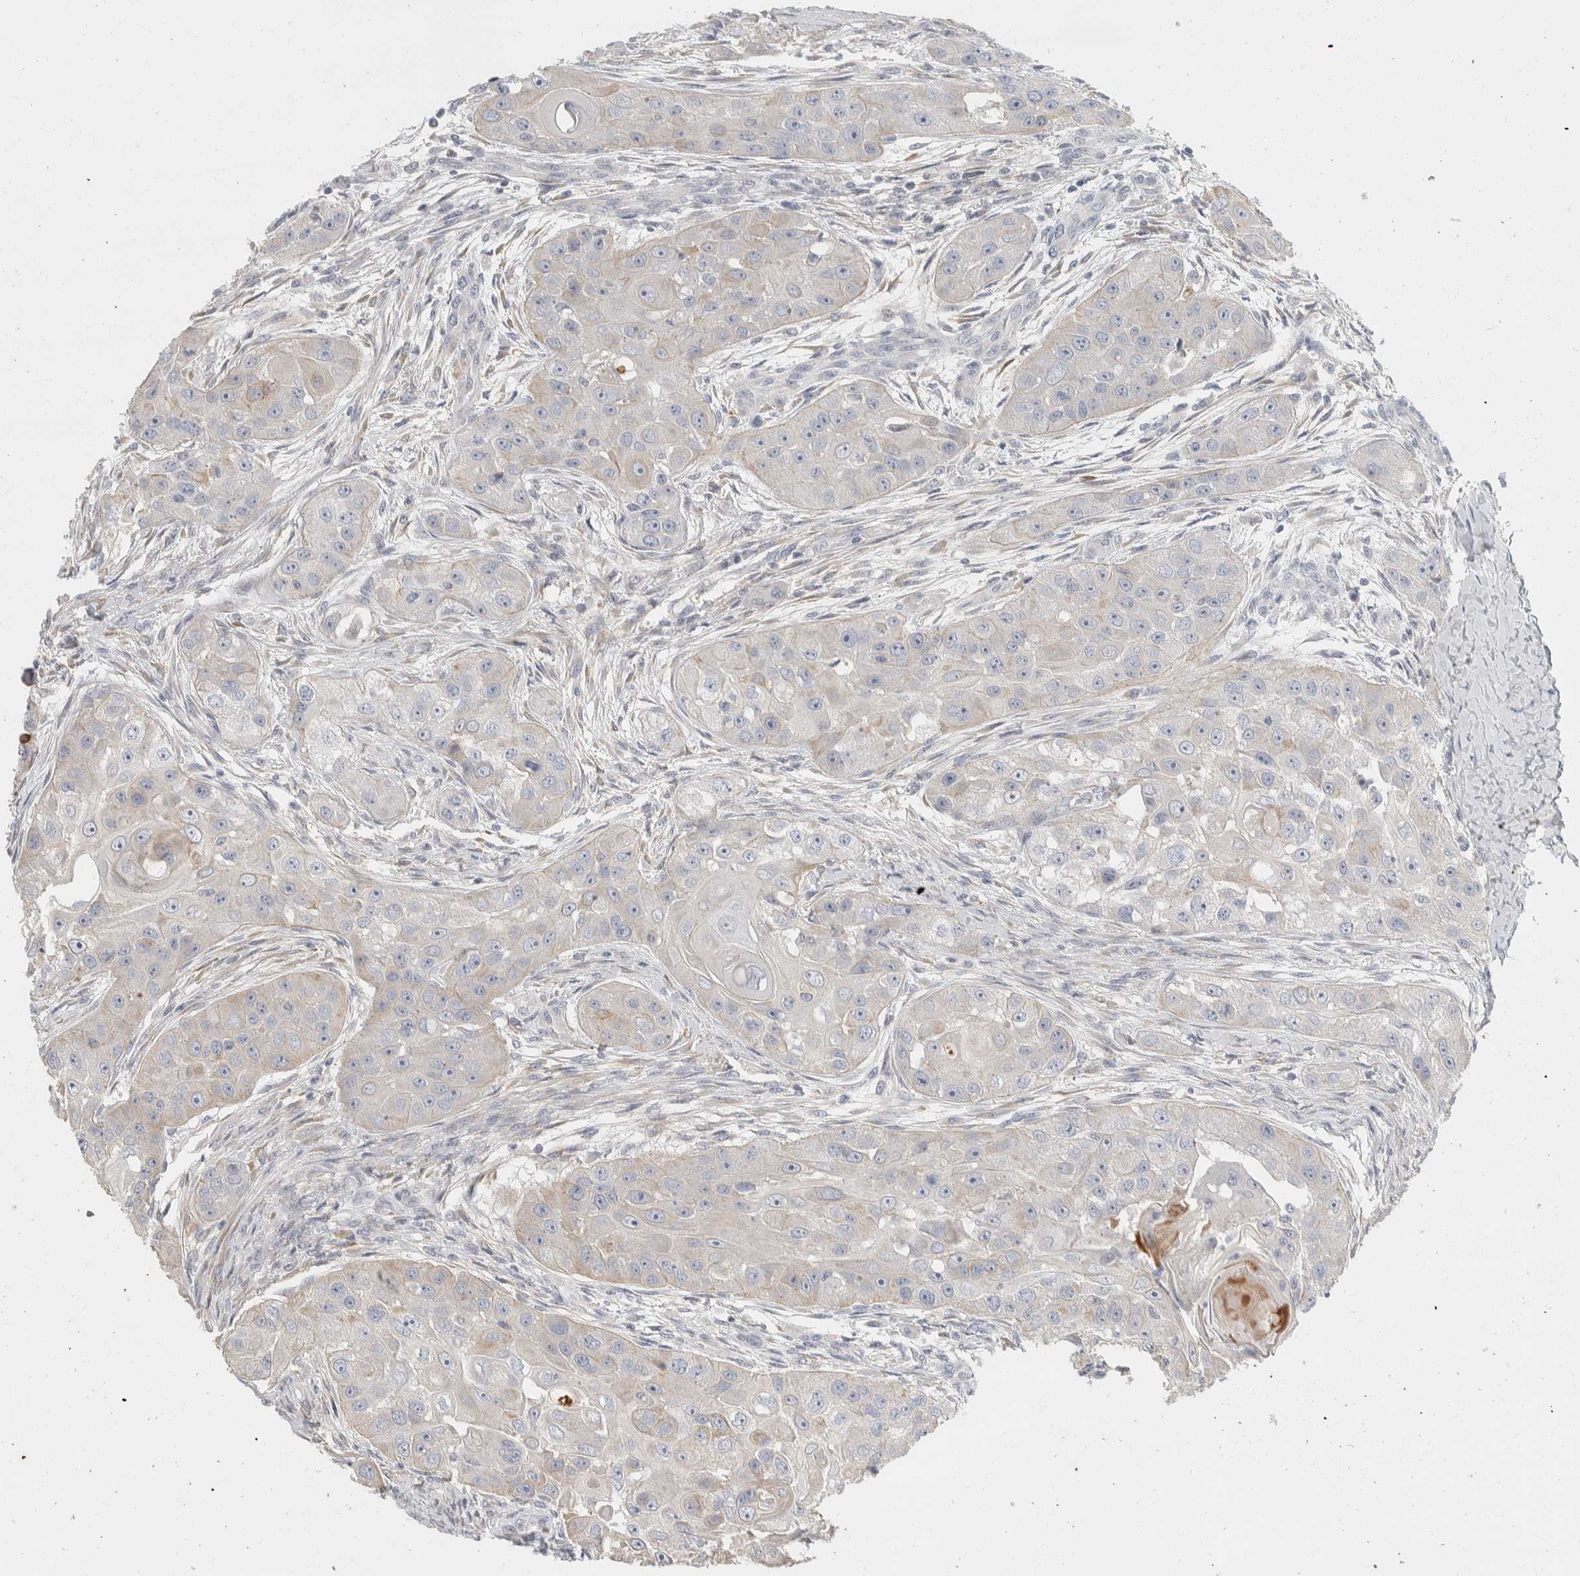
{"staining": {"intensity": "negative", "quantity": "none", "location": "none"}, "tissue": "head and neck cancer", "cell_type": "Tumor cells", "image_type": "cancer", "snomed": [{"axis": "morphology", "description": "Normal tissue, NOS"}, {"axis": "morphology", "description": "Squamous cell carcinoma, NOS"}, {"axis": "topography", "description": "Skeletal muscle"}, {"axis": "topography", "description": "Head-Neck"}], "caption": "This is a photomicrograph of immunohistochemistry (IHC) staining of squamous cell carcinoma (head and neck), which shows no staining in tumor cells. (DAB immunohistochemistry with hematoxylin counter stain).", "gene": "DCXR", "patient": {"sex": "male", "age": 51}}